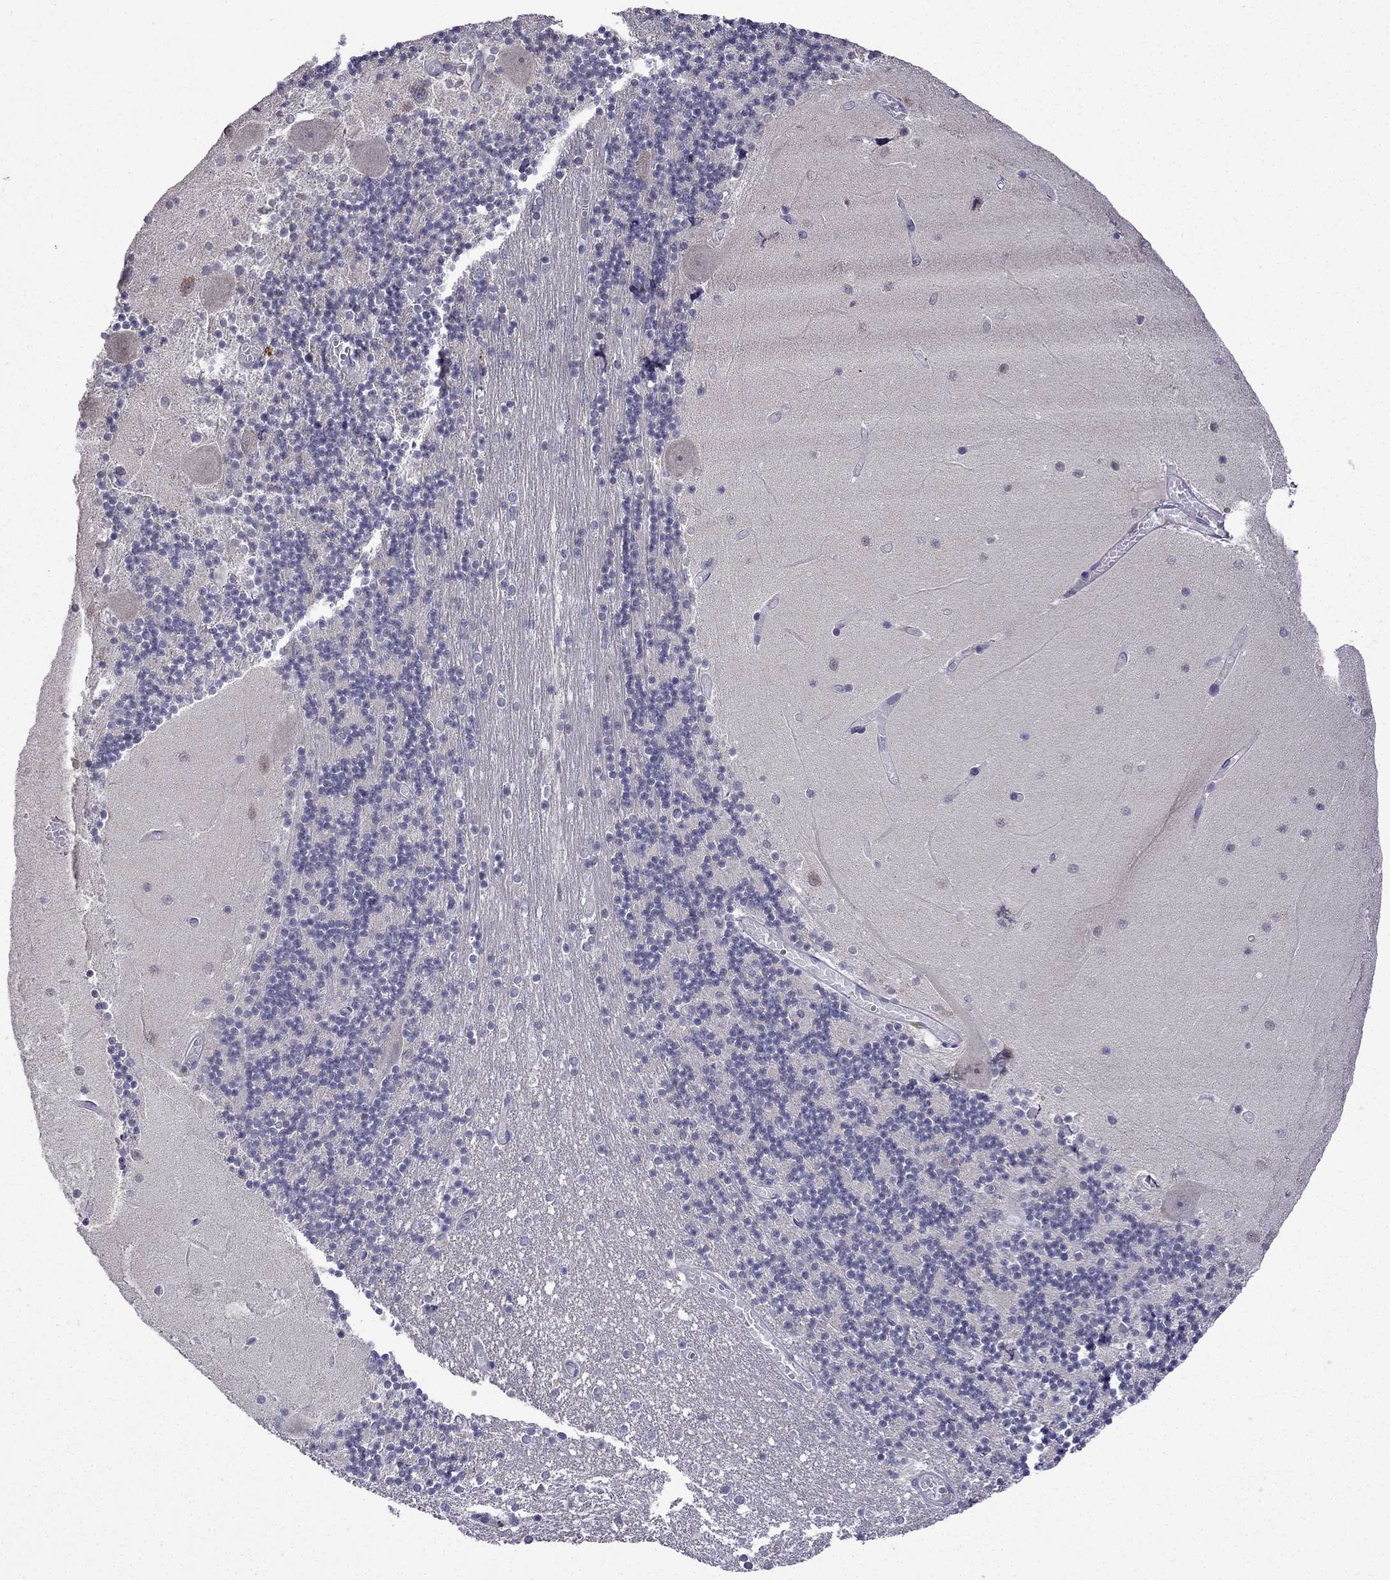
{"staining": {"intensity": "negative", "quantity": "none", "location": "none"}, "tissue": "cerebellum", "cell_type": "Cells in granular layer", "image_type": "normal", "snomed": [{"axis": "morphology", "description": "Normal tissue, NOS"}, {"axis": "topography", "description": "Cerebellum"}], "caption": "High magnification brightfield microscopy of benign cerebellum stained with DAB (brown) and counterstained with hematoxylin (blue): cells in granular layer show no significant staining.", "gene": "UHRF1", "patient": {"sex": "female", "age": 28}}